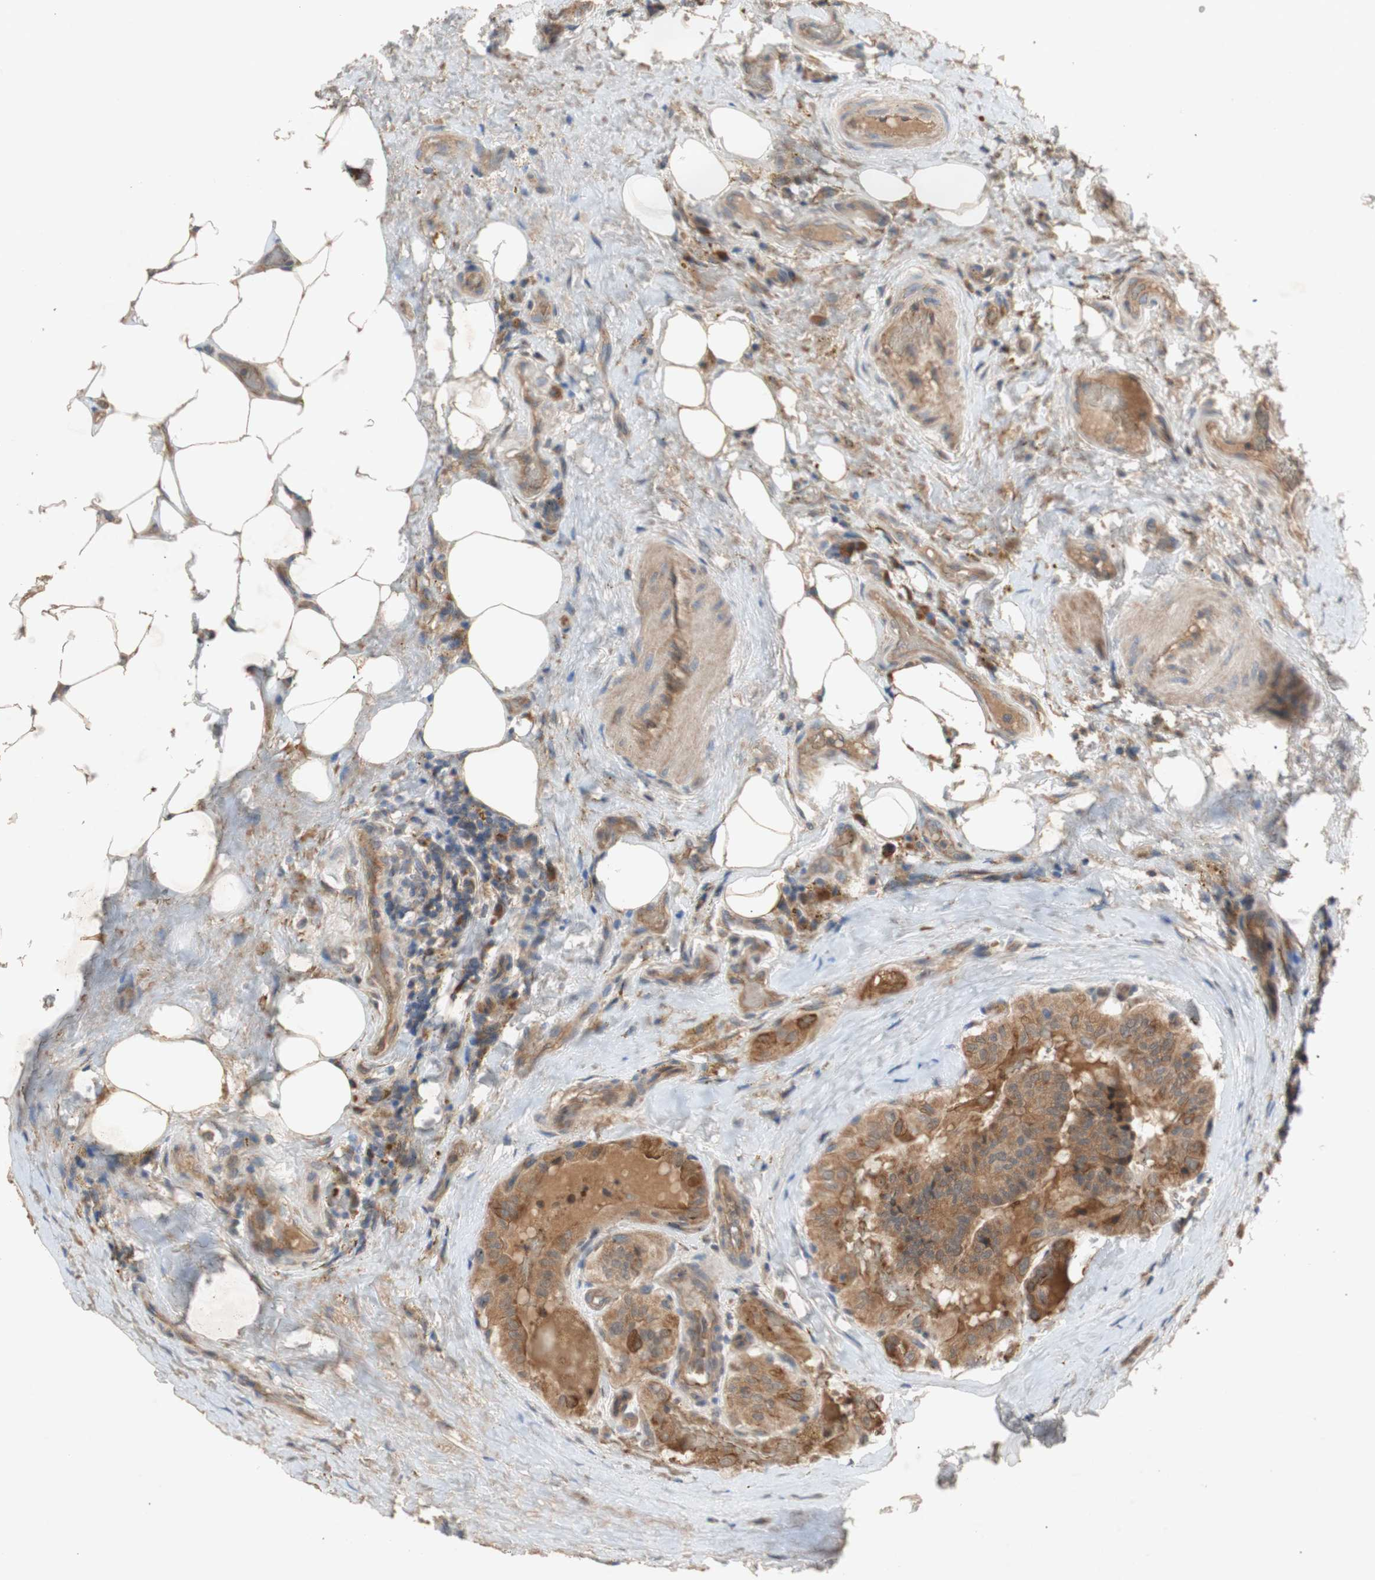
{"staining": {"intensity": "moderate", "quantity": ">75%", "location": "cytoplasmic/membranous"}, "tissue": "thyroid cancer", "cell_type": "Tumor cells", "image_type": "cancer", "snomed": [{"axis": "morphology", "description": "Papillary adenocarcinoma, NOS"}, {"axis": "topography", "description": "Thyroid gland"}], "caption": "Immunohistochemistry image of neoplastic tissue: human thyroid cancer (papillary adenocarcinoma) stained using IHC demonstrates medium levels of moderate protein expression localized specifically in the cytoplasmic/membranous of tumor cells, appearing as a cytoplasmic/membranous brown color.", "gene": "PKN1", "patient": {"sex": "male", "age": 77}}